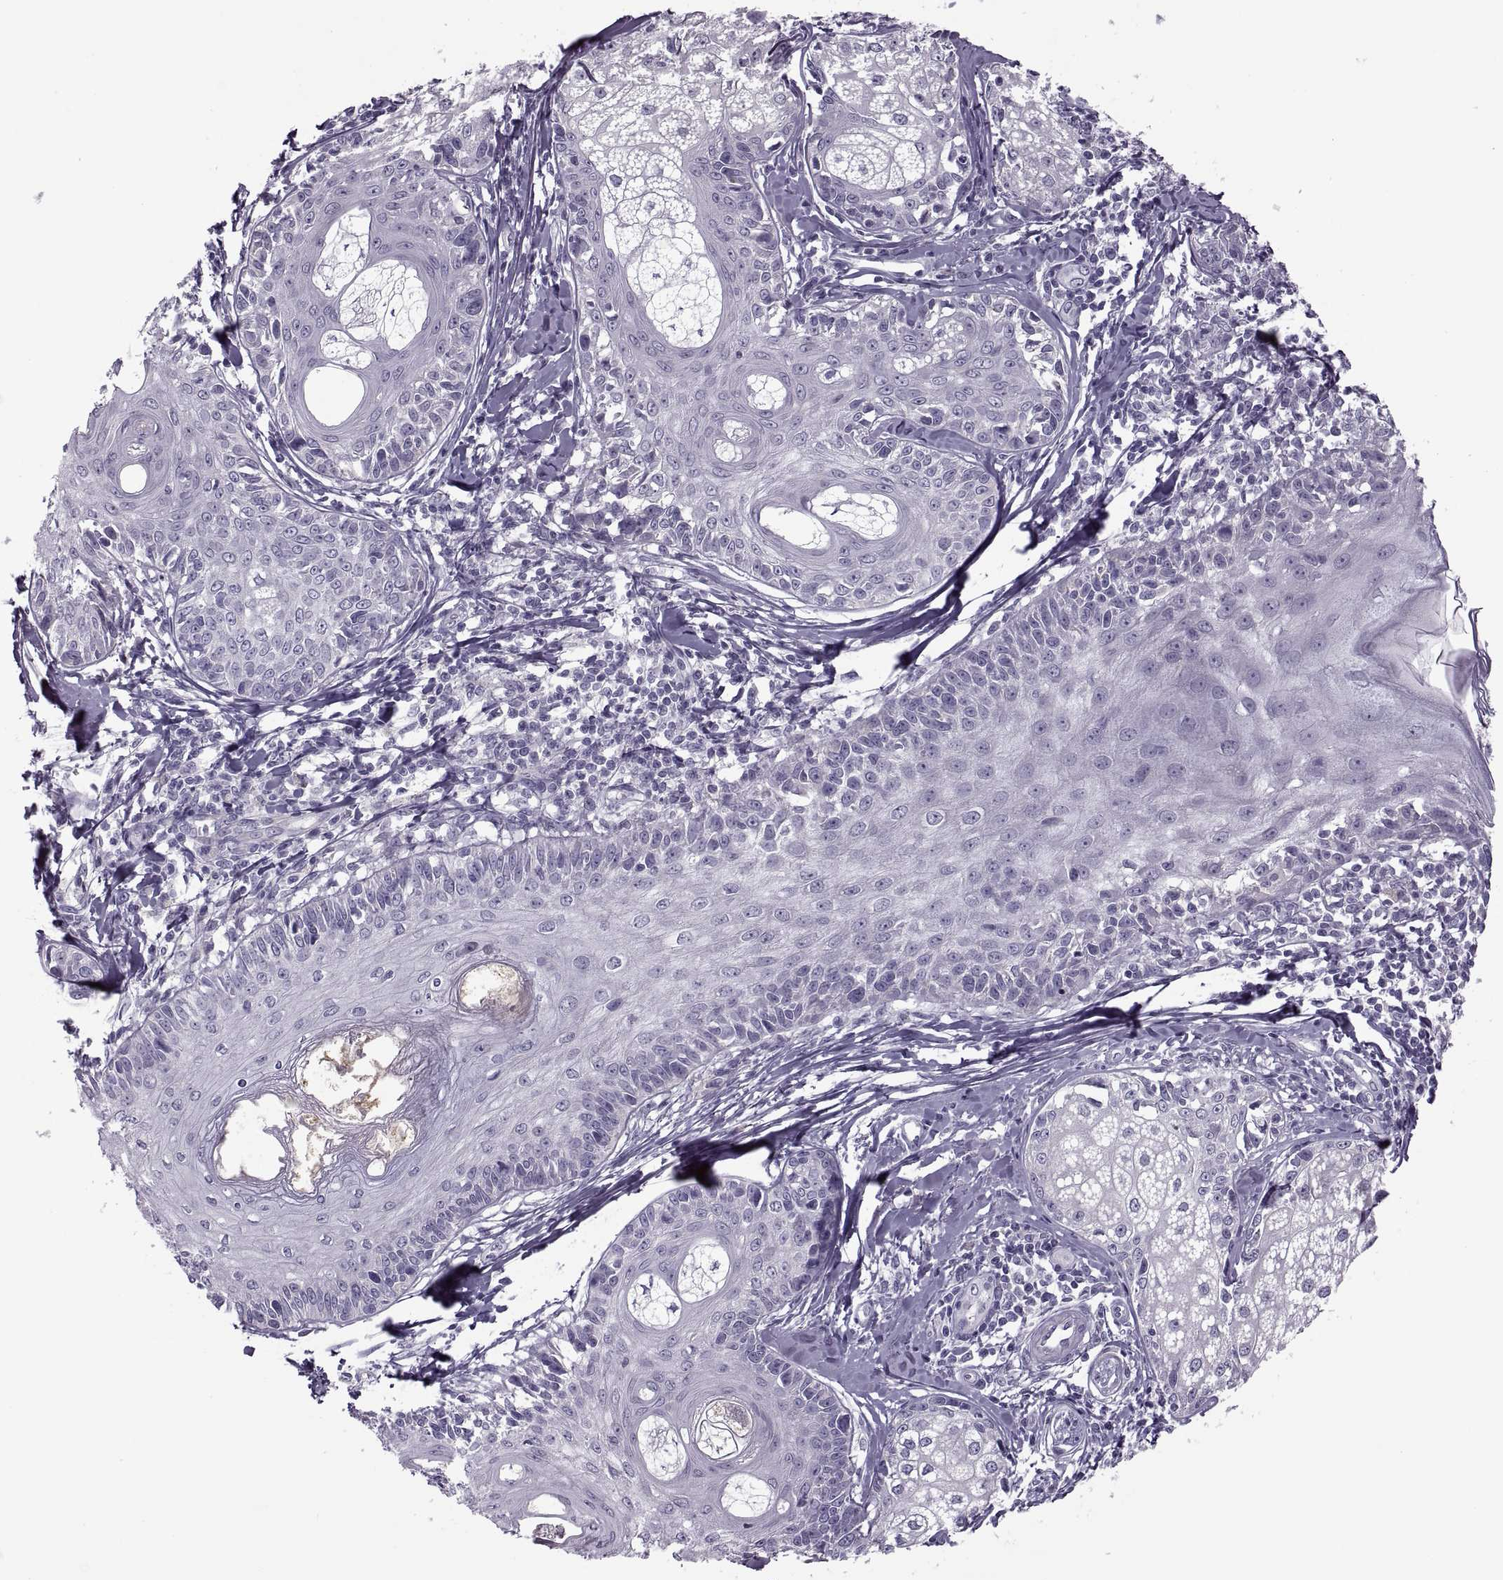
{"staining": {"intensity": "negative", "quantity": "none", "location": "none"}, "tissue": "melanoma", "cell_type": "Tumor cells", "image_type": "cancer", "snomed": [{"axis": "morphology", "description": "Malignant melanoma, NOS"}, {"axis": "topography", "description": "Skin"}], "caption": "Image shows no protein positivity in tumor cells of malignant melanoma tissue.", "gene": "PRSS54", "patient": {"sex": "female", "age": 86}}